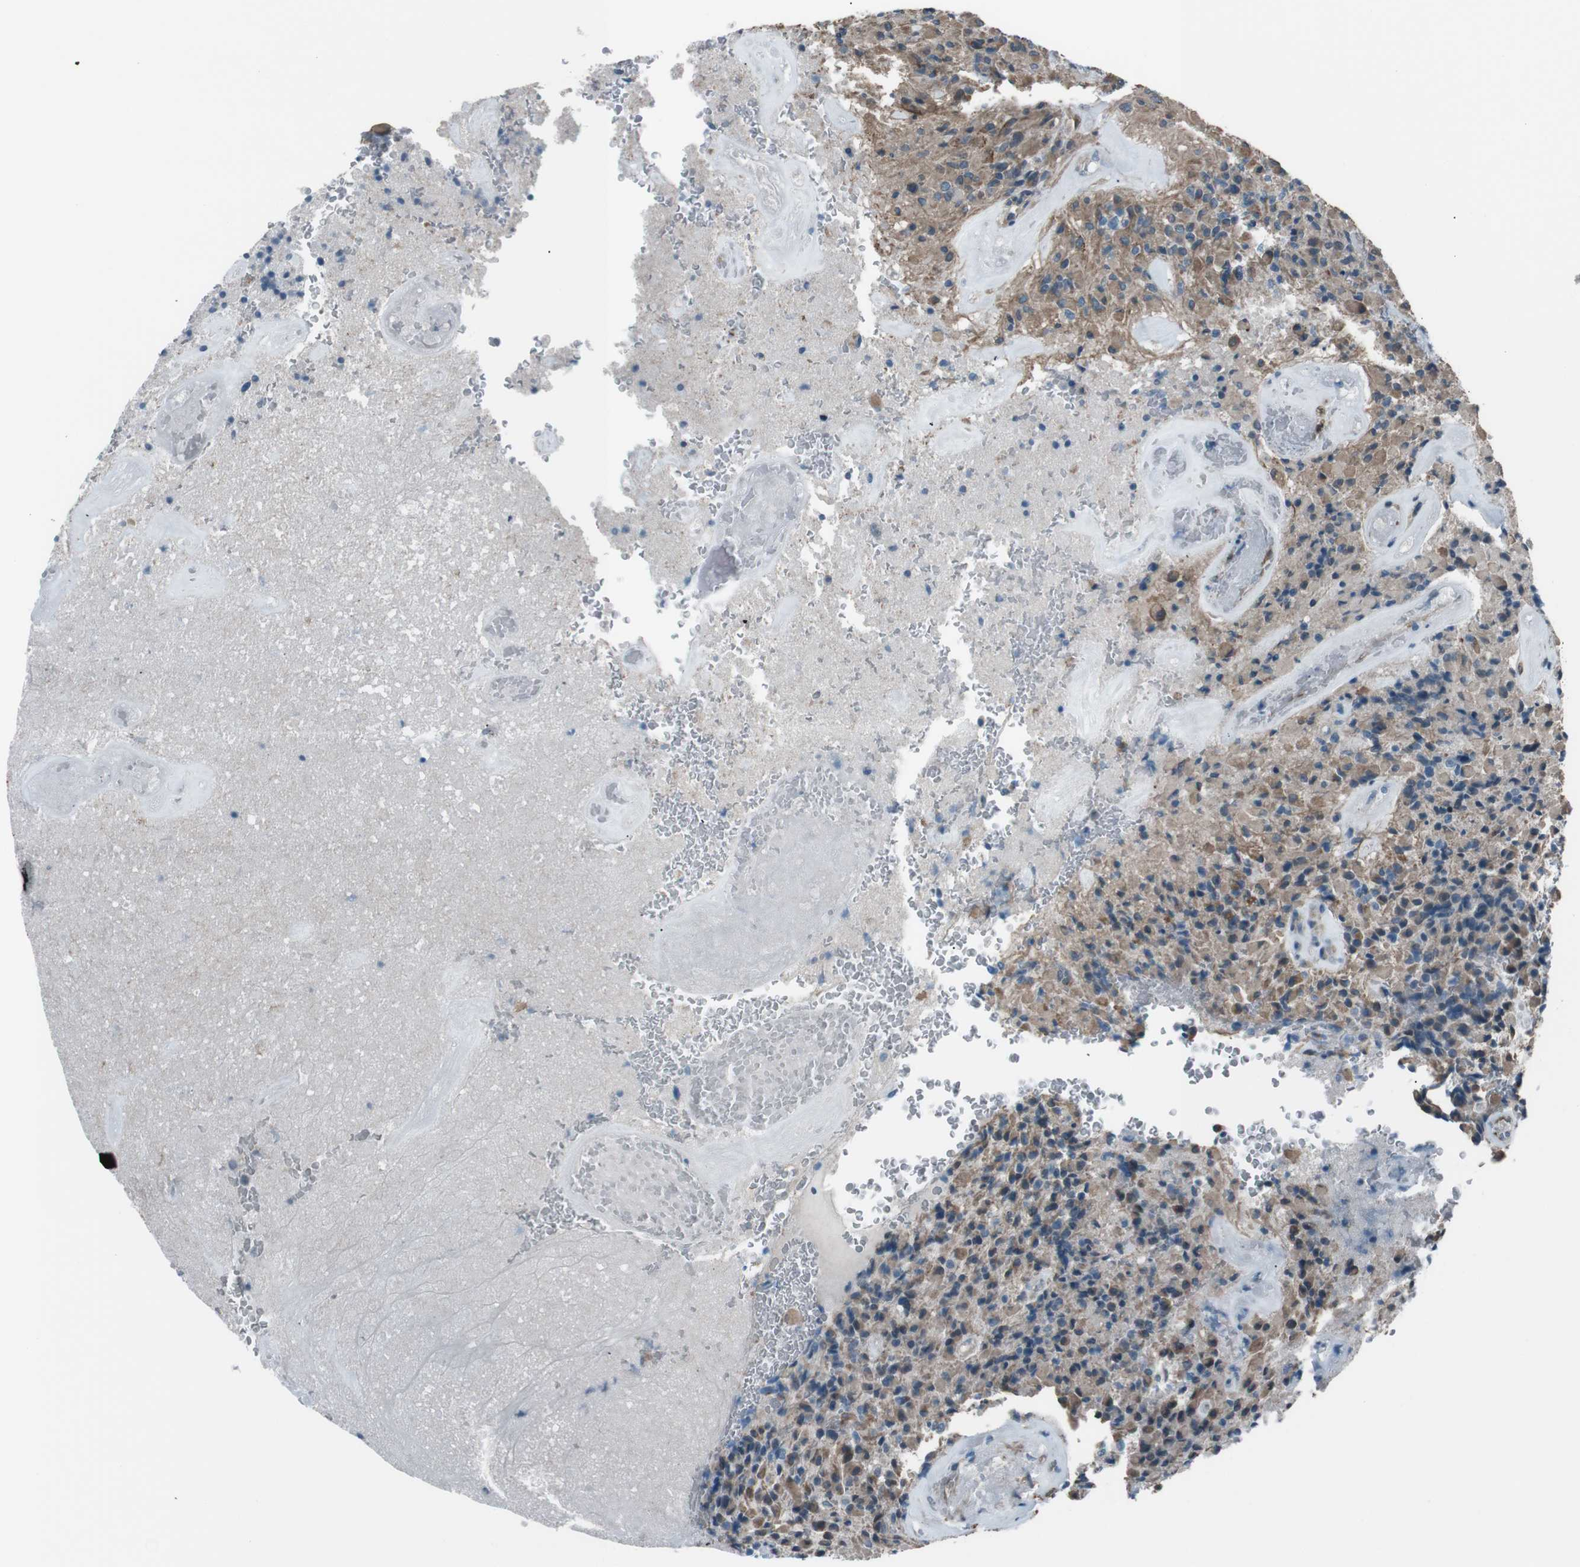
{"staining": {"intensity": "moderate", "quantity": "25%-75%", "location": "cytoplasmic/membranous"}, "tissue": "glioma", "cell_type": "Tumor cells", "image_type": "cancer", "snomed": [{"axis": "morphology", "description": "Glioma, malignant, High grade"}, {"axis": "topography", "description": "Brain"}], "caption": "This is an image of immunohistochemistry staining of glioma, which shows moderate staining in the cytoplasmic/membranous of tumor cells.", "gene": "PDLIM5", "patient": {"sex": "male", "age": 71}}